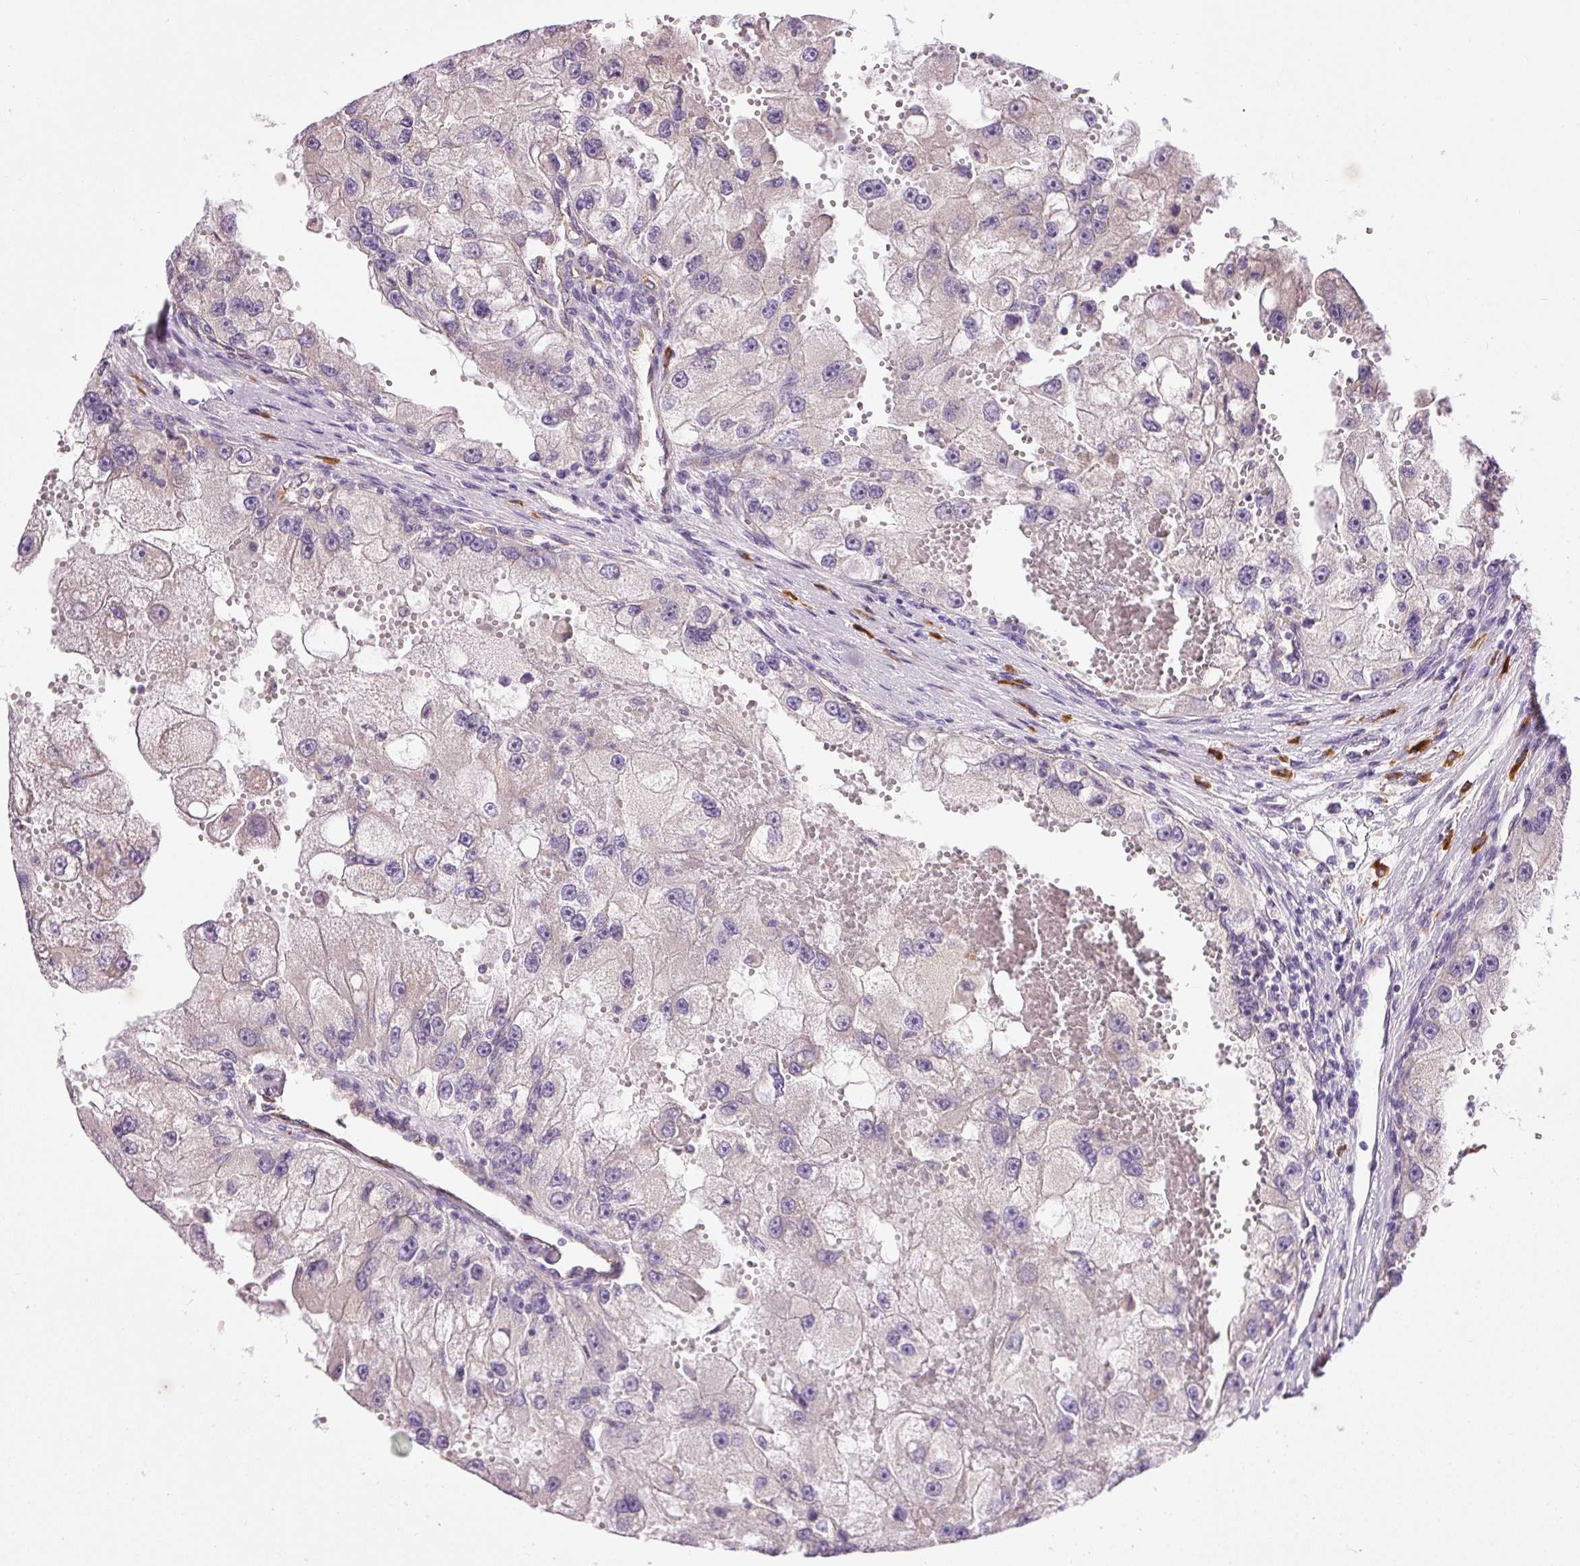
{"staining": {"intensity": "negative", "quantity": "none", "location": "none"}, "tissue": "renal cancer", "cell_type": "Tumor cells", "image_type": "cancer", "snomed": [{"axis": "morphology", "description": "Adenocarcinoma, NOS"}, {"axis": "topography", "description": "Kidney"}], "caption": "Protein analysis of renal cancer (adenocarcinoma) exhibits no significant staining in tumor cells.", "gene": "PNPLA5", "patient": {"sex": "male", "age": 63}}